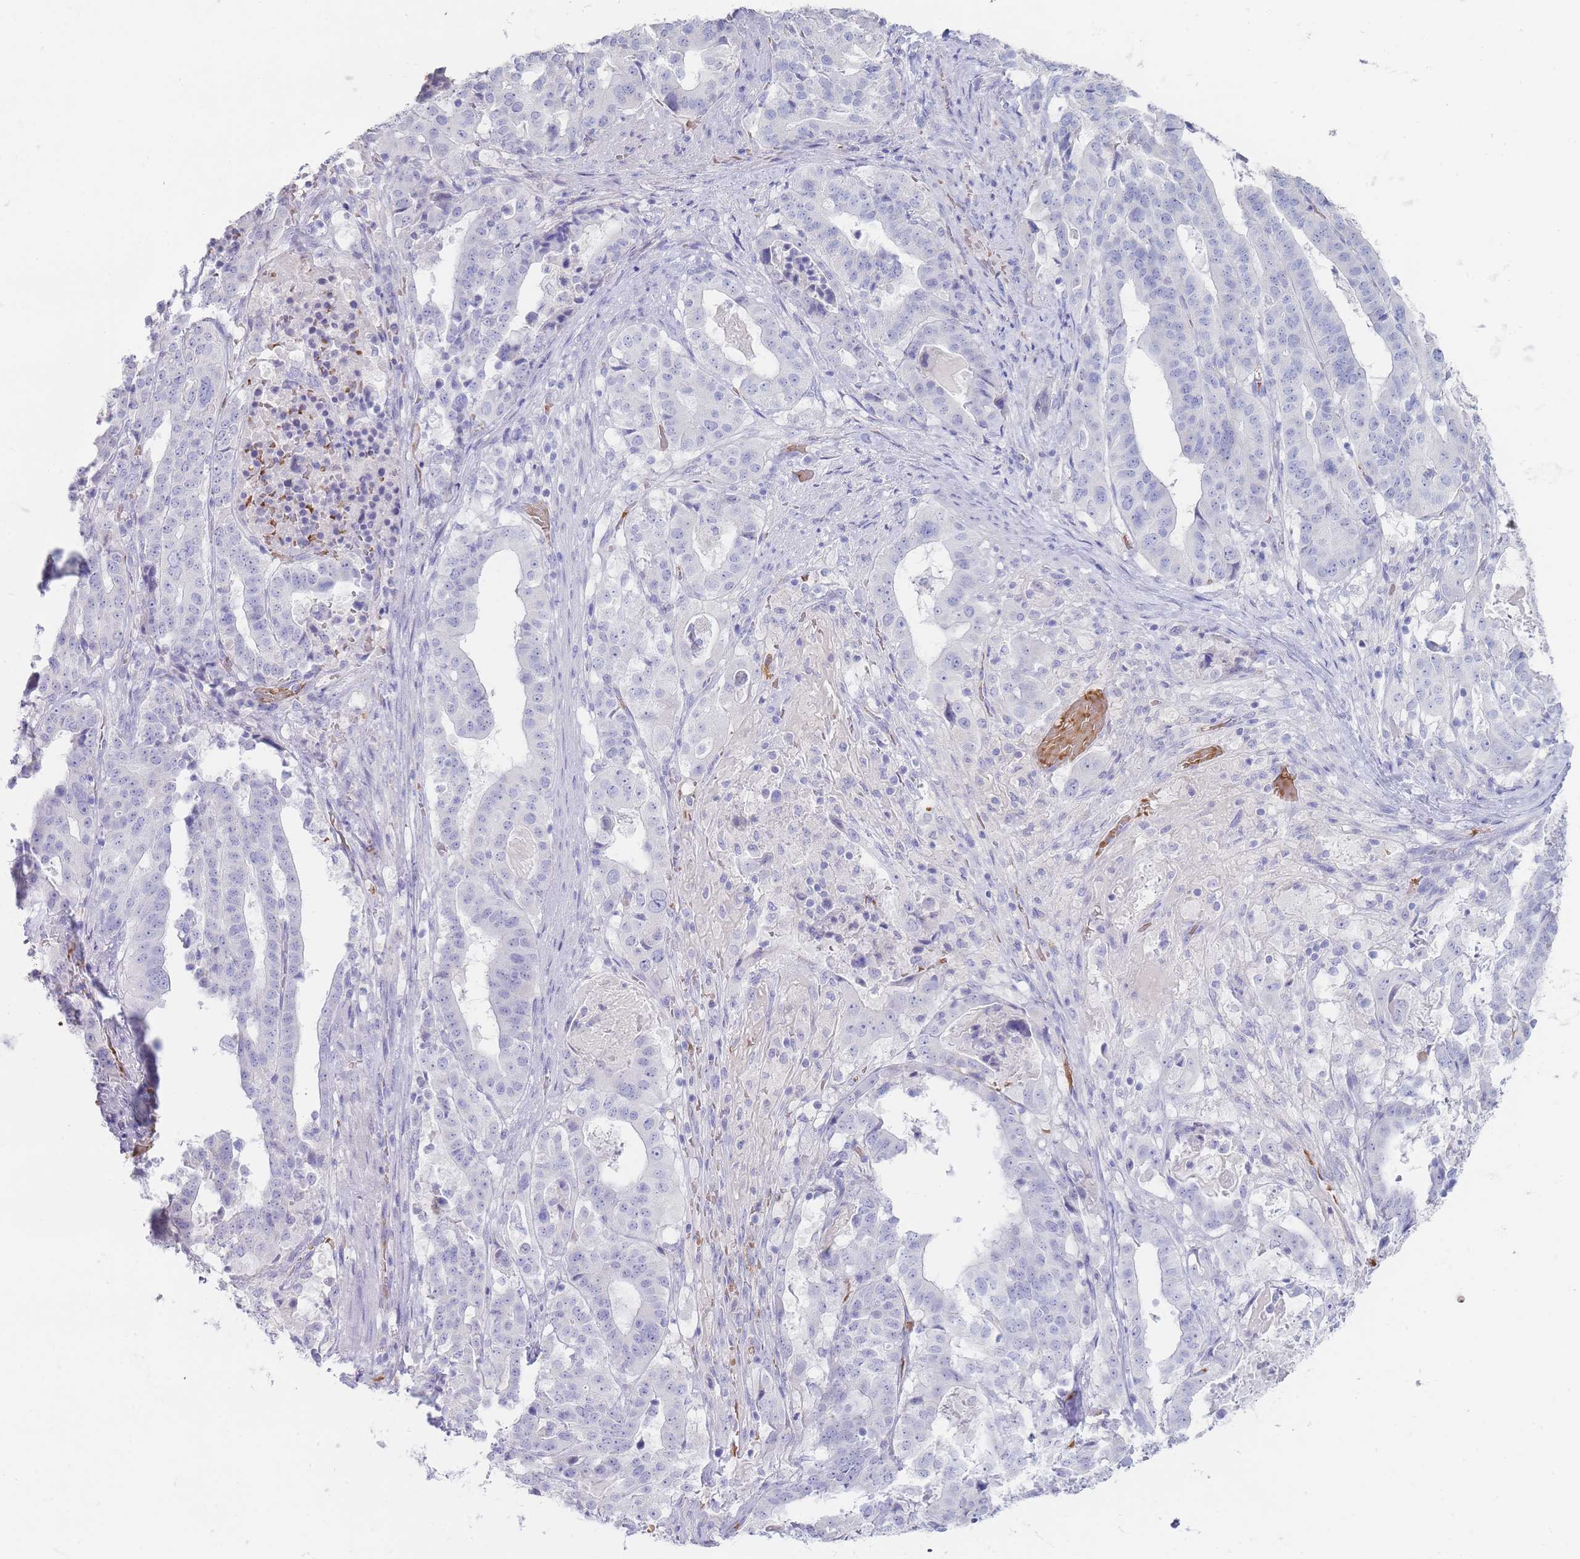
{"staining": {"intensity": "negative", "quantity": "none", "location": "none"}, "tissue": "stomach cancer", "cell_type": "Tumor cells", "image_type": "cancer", "snomed": [{"axis": "morphology", "description": "Adenocarcinoma, NOS"}, {"axis": "topography", "description": "Stomach"}], "caption": "An image of human stomach cancer is negative for staining in tumor cells. Brightfield microscopy of immunohistochemistry stained with DAB (brown) and hematoxylin (blue), captured at high magnification.", "gene": "HBG2", "patient": {"sex": "male", "age": 48}}